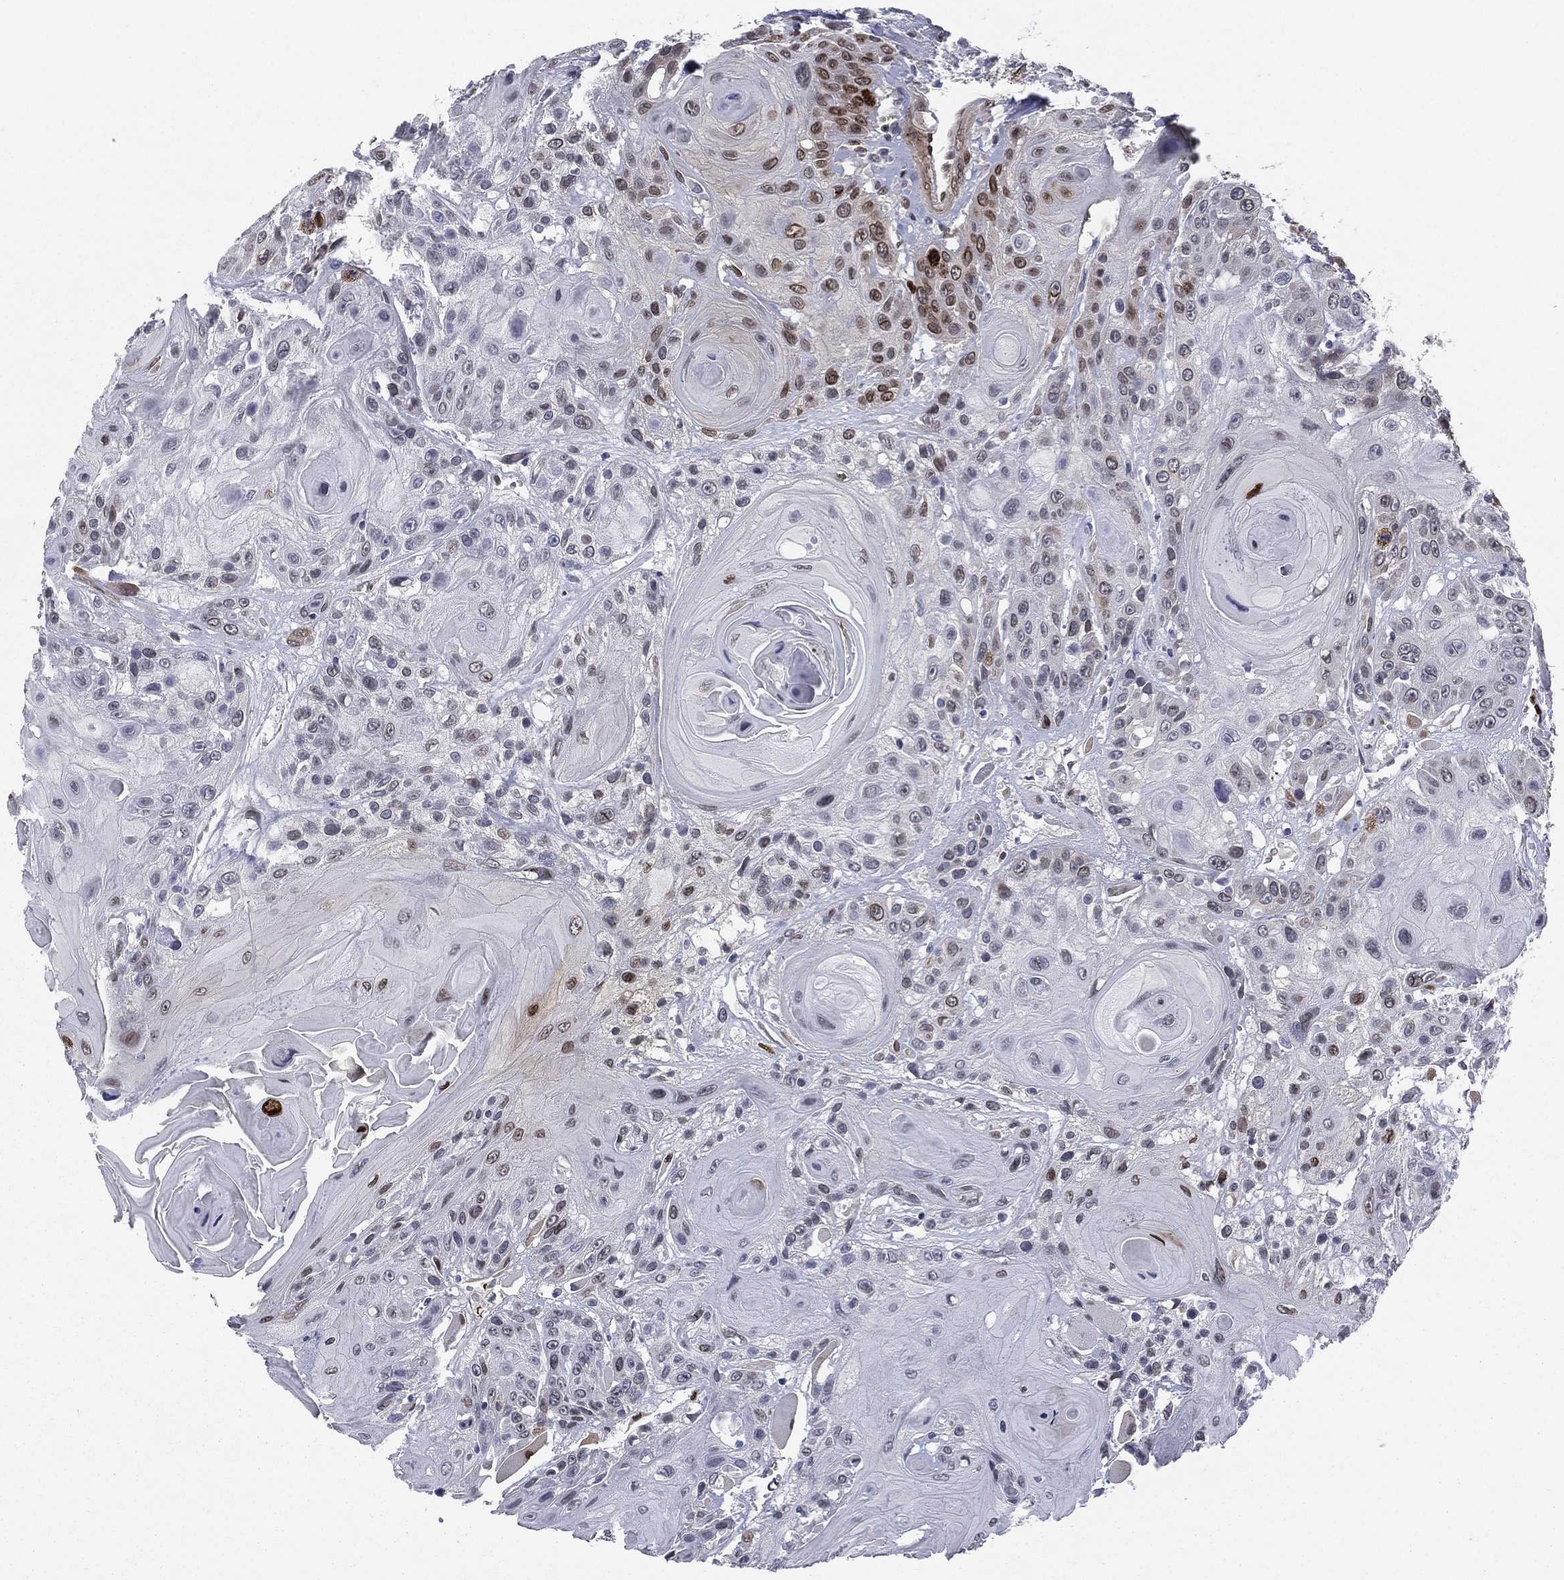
{"staining": {"intensity": "moderate", "quantity": "25%-75%", "location": "nuclear"}, "tissue": "head and neck cancer", "cell_type": "Tumor cells", "image_type": "cancer", "snomed": [{"axis": "morphology", "description": "Squamous cell carcinoma, NOS"}, {"axis": "topography", "description": "Head-Neck"}], "caption": "Head and neck squamous cell carcinoma stained with IHC demonstrates moderate nuclear positivity in approximately 25%-75% of tumor cells. (DAB (3,3'-diaminobenzidine) = brown stain, brightfield microscopy at high magnification).", "gene": "LMNB1", "patient": {"sex": "female", "age": 59}}